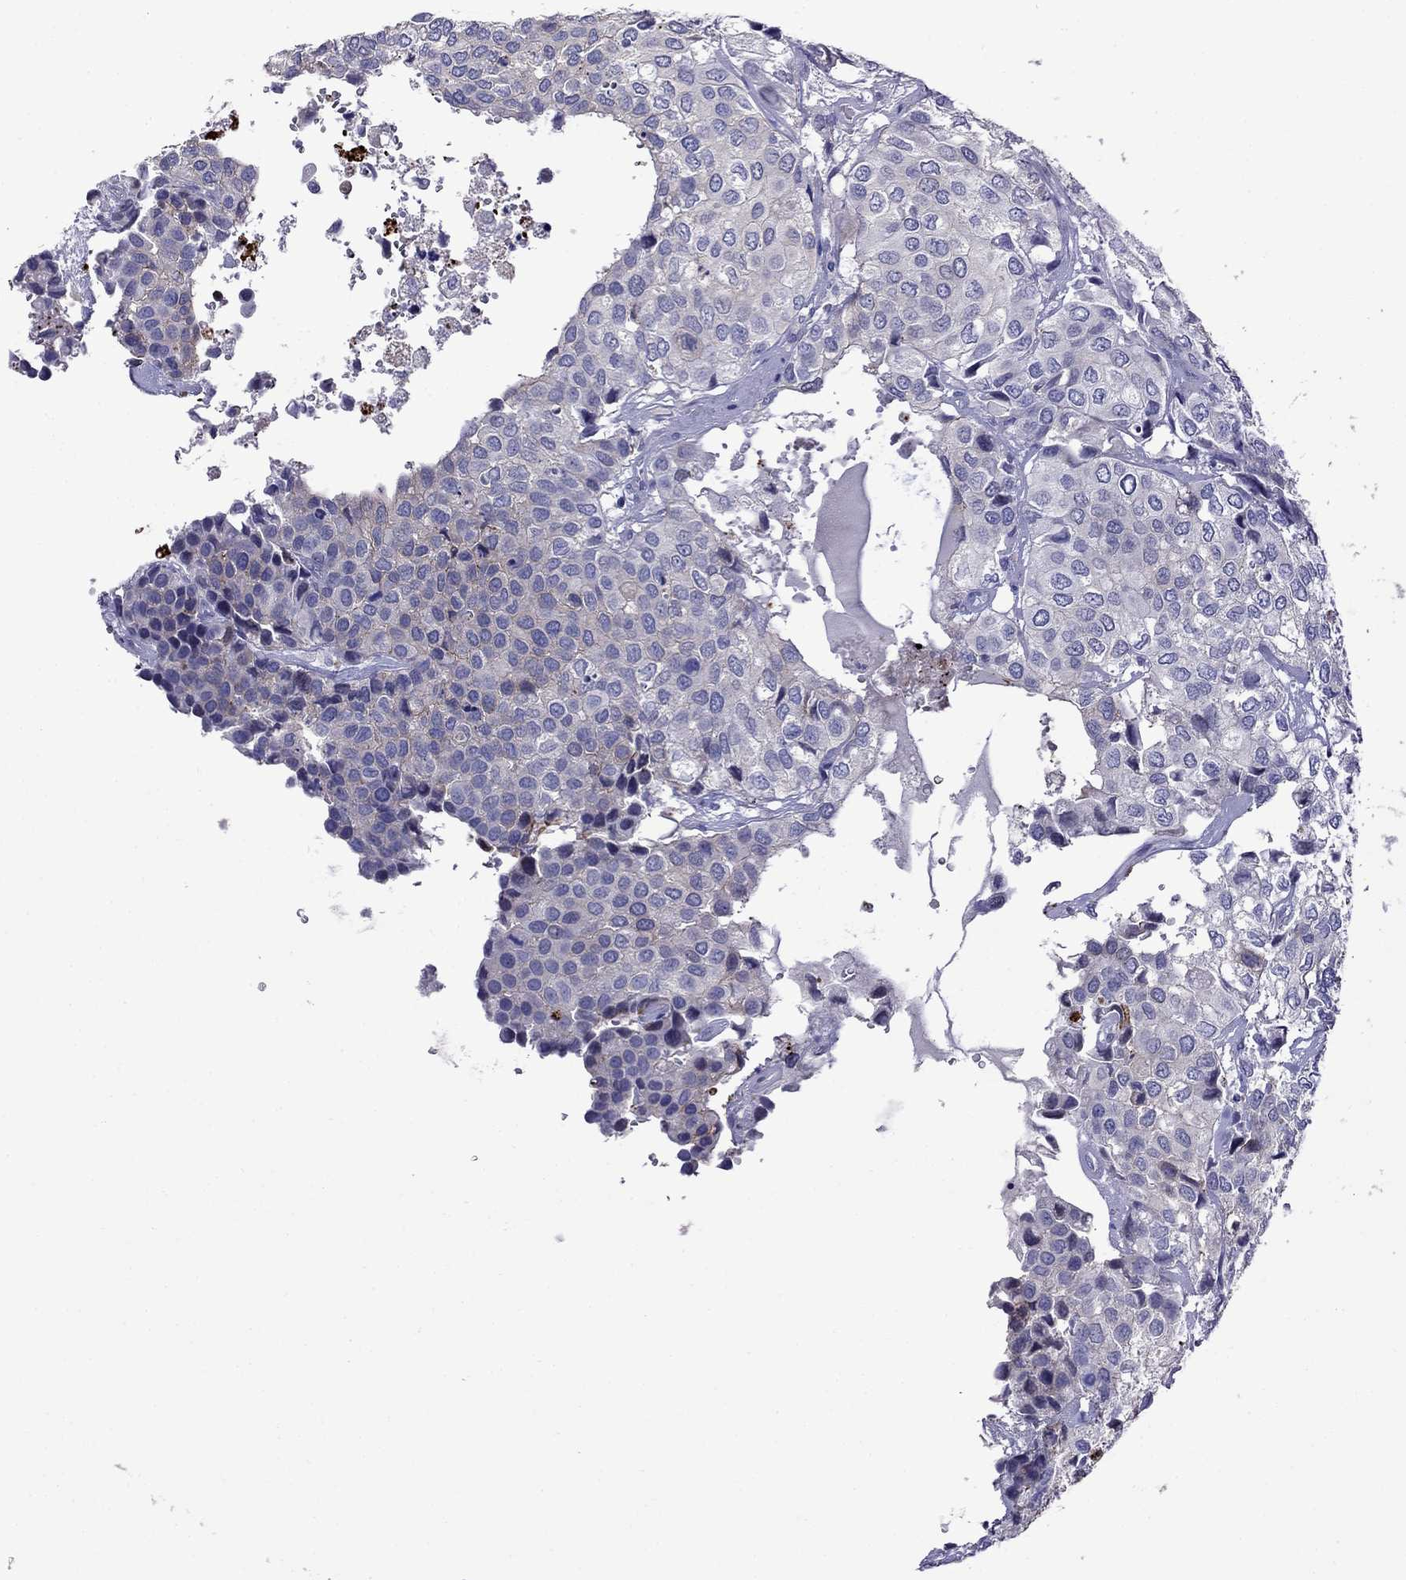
{"staining": {"intensity": "weak", "quantity": "<25%", "location": "cytoplasmic/membranous"}, "tissue": "urothelial cancer", "cell_type": "Tumor cells", "image_type": "cancer", "snomed": [{"axis": "morphology", "description": "Urothelial carcinoma, High grade"}, {"axis": "topography", "description": "Urinary bladder"}], "caption": "A photomicrograph of human urothelial cancer is negative for staining in tumor cells. (DAB immunohistochemistry (IHC) with hematoxylin counter stain).", "gene": "PRR18", "patient": {"sex": "male", "age": 73}}